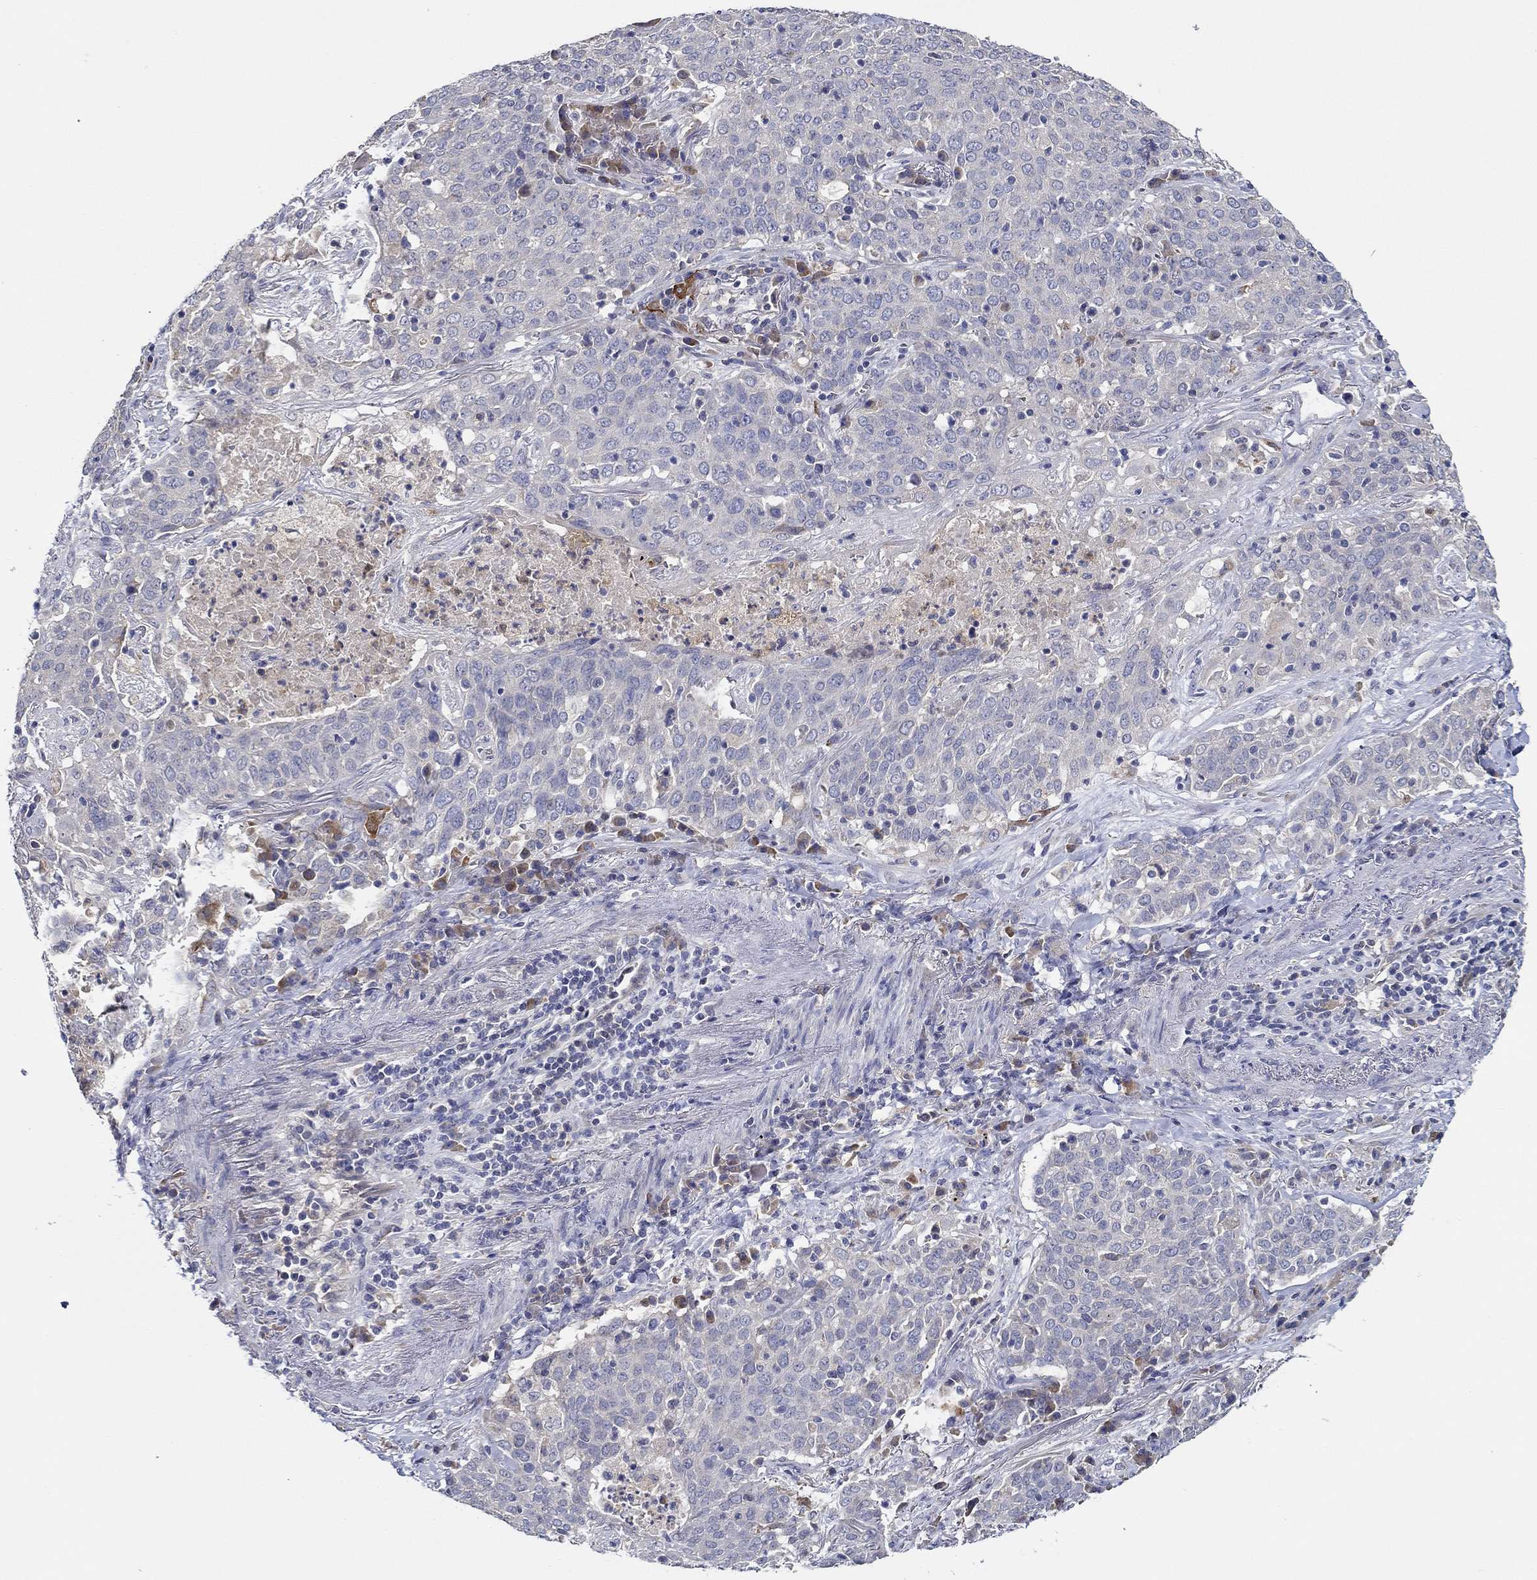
{"staining": {"intensity": "negative", "quantity": "none", "location": "none"}, "tissue": "lung cancer", "cell_type": "Tumor cells", "image_type": "cancer", "snomed": [{"axis": "morphology", "description": "Squamous cell carcinoma, NOS"}, {"axis": "topography", "description": "Lung"}], "caption": "Tumor cells are negative for brown protein staining in squamous cell carcinoma (lung).", "gene": "CHIT1", "patient": {"sex": "male", "age": 82}}